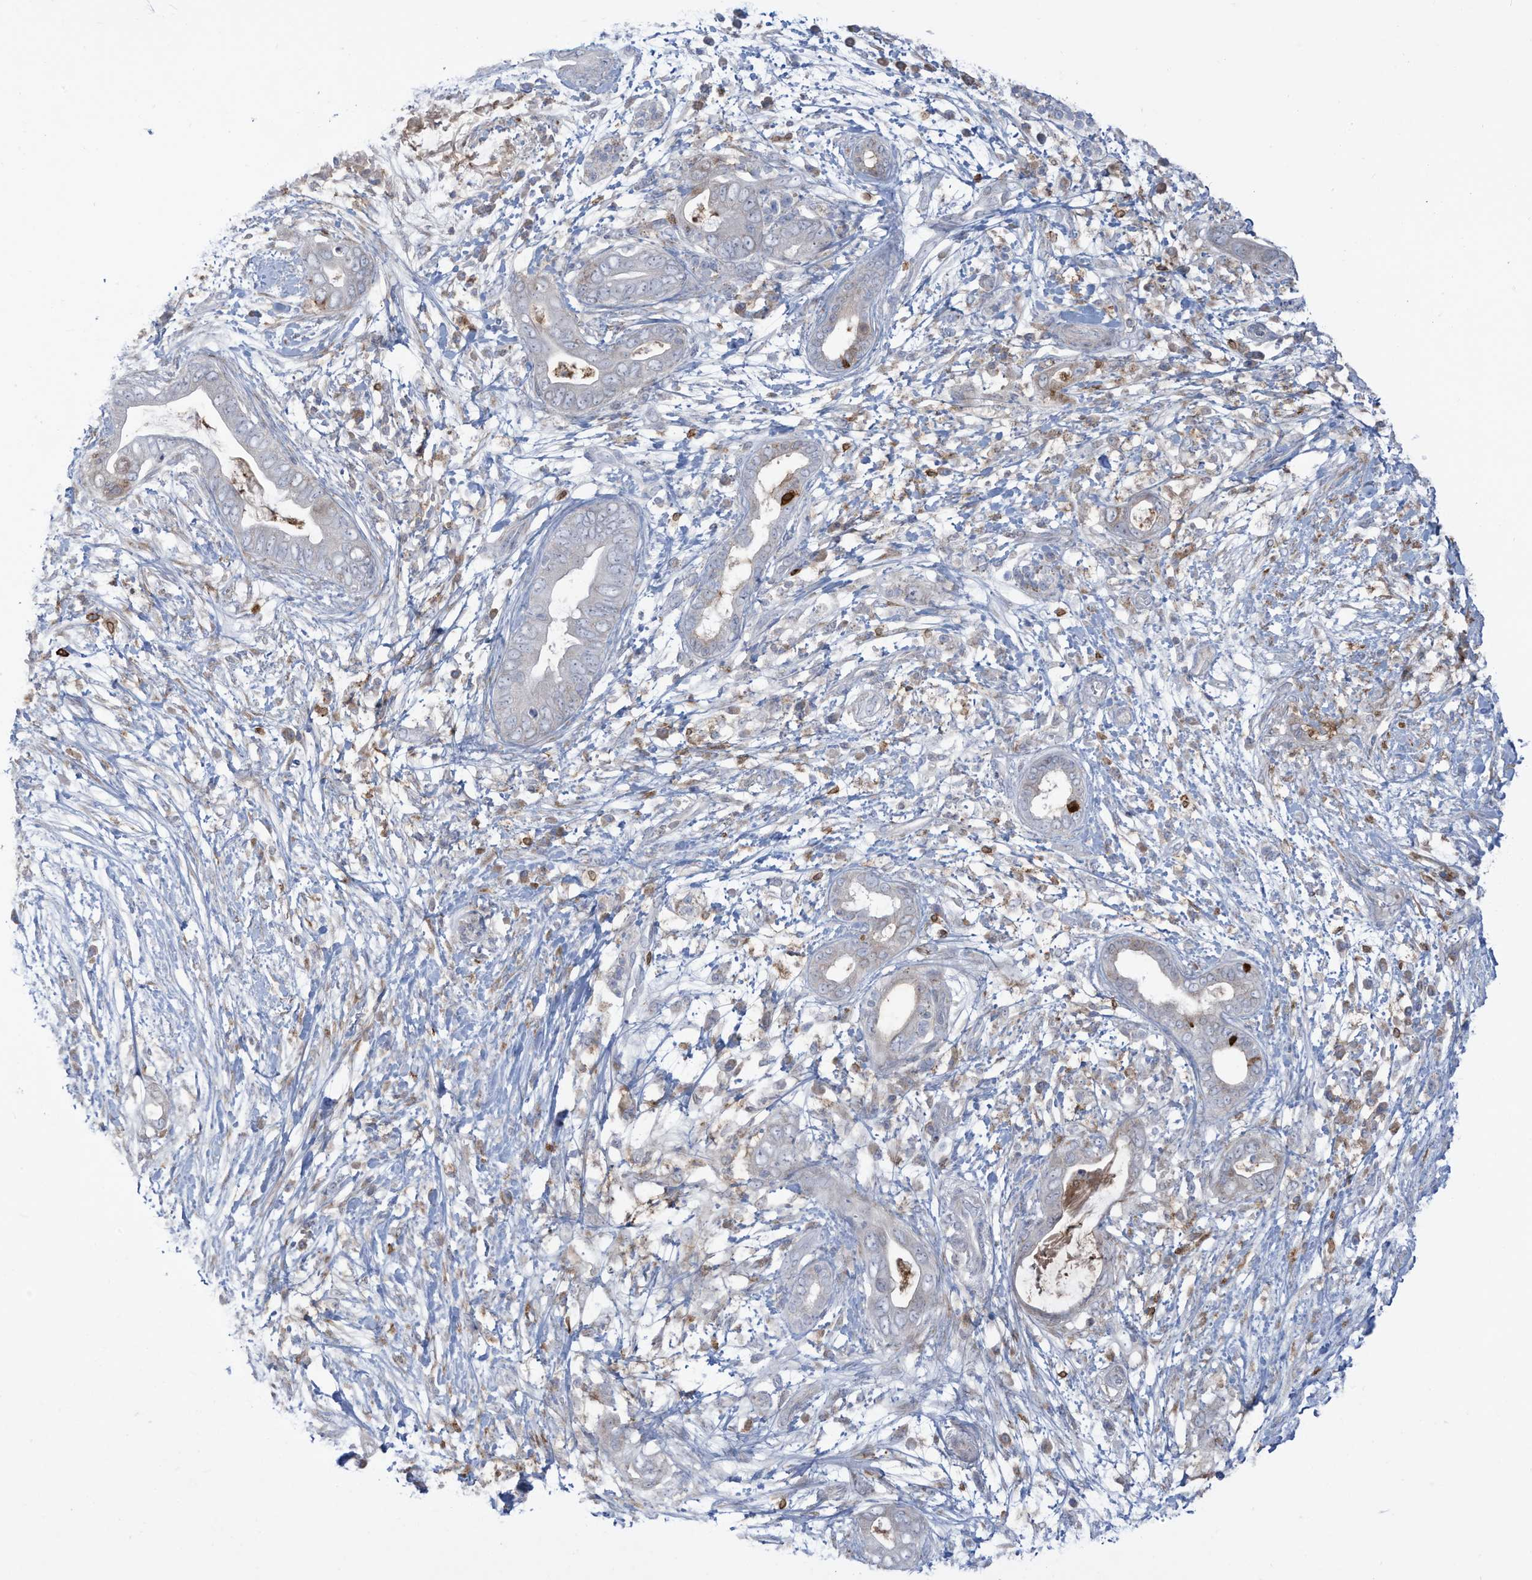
{"staining": {"intensity": "negative", "quantity": "none", "location": "none"}, "tissue": "pancreatic cancer", "cell_type": "Tumor cells", "image_type": "cancer", "snomed": [{"axis": "morphology", "description": "Adenocarcinoma, NOS"}, {"axis": "topography", "description": "Pancreas"}], "caption": "Immunohistochemistry micrograph of neoplastic tissue: pancreatic cancer stained with DAB (3,3'-diaminobenzidine) displays no significant protein staining in tumor cells.", "gene": "NOTO", "patient": {"sex": "male", "age": 75}}